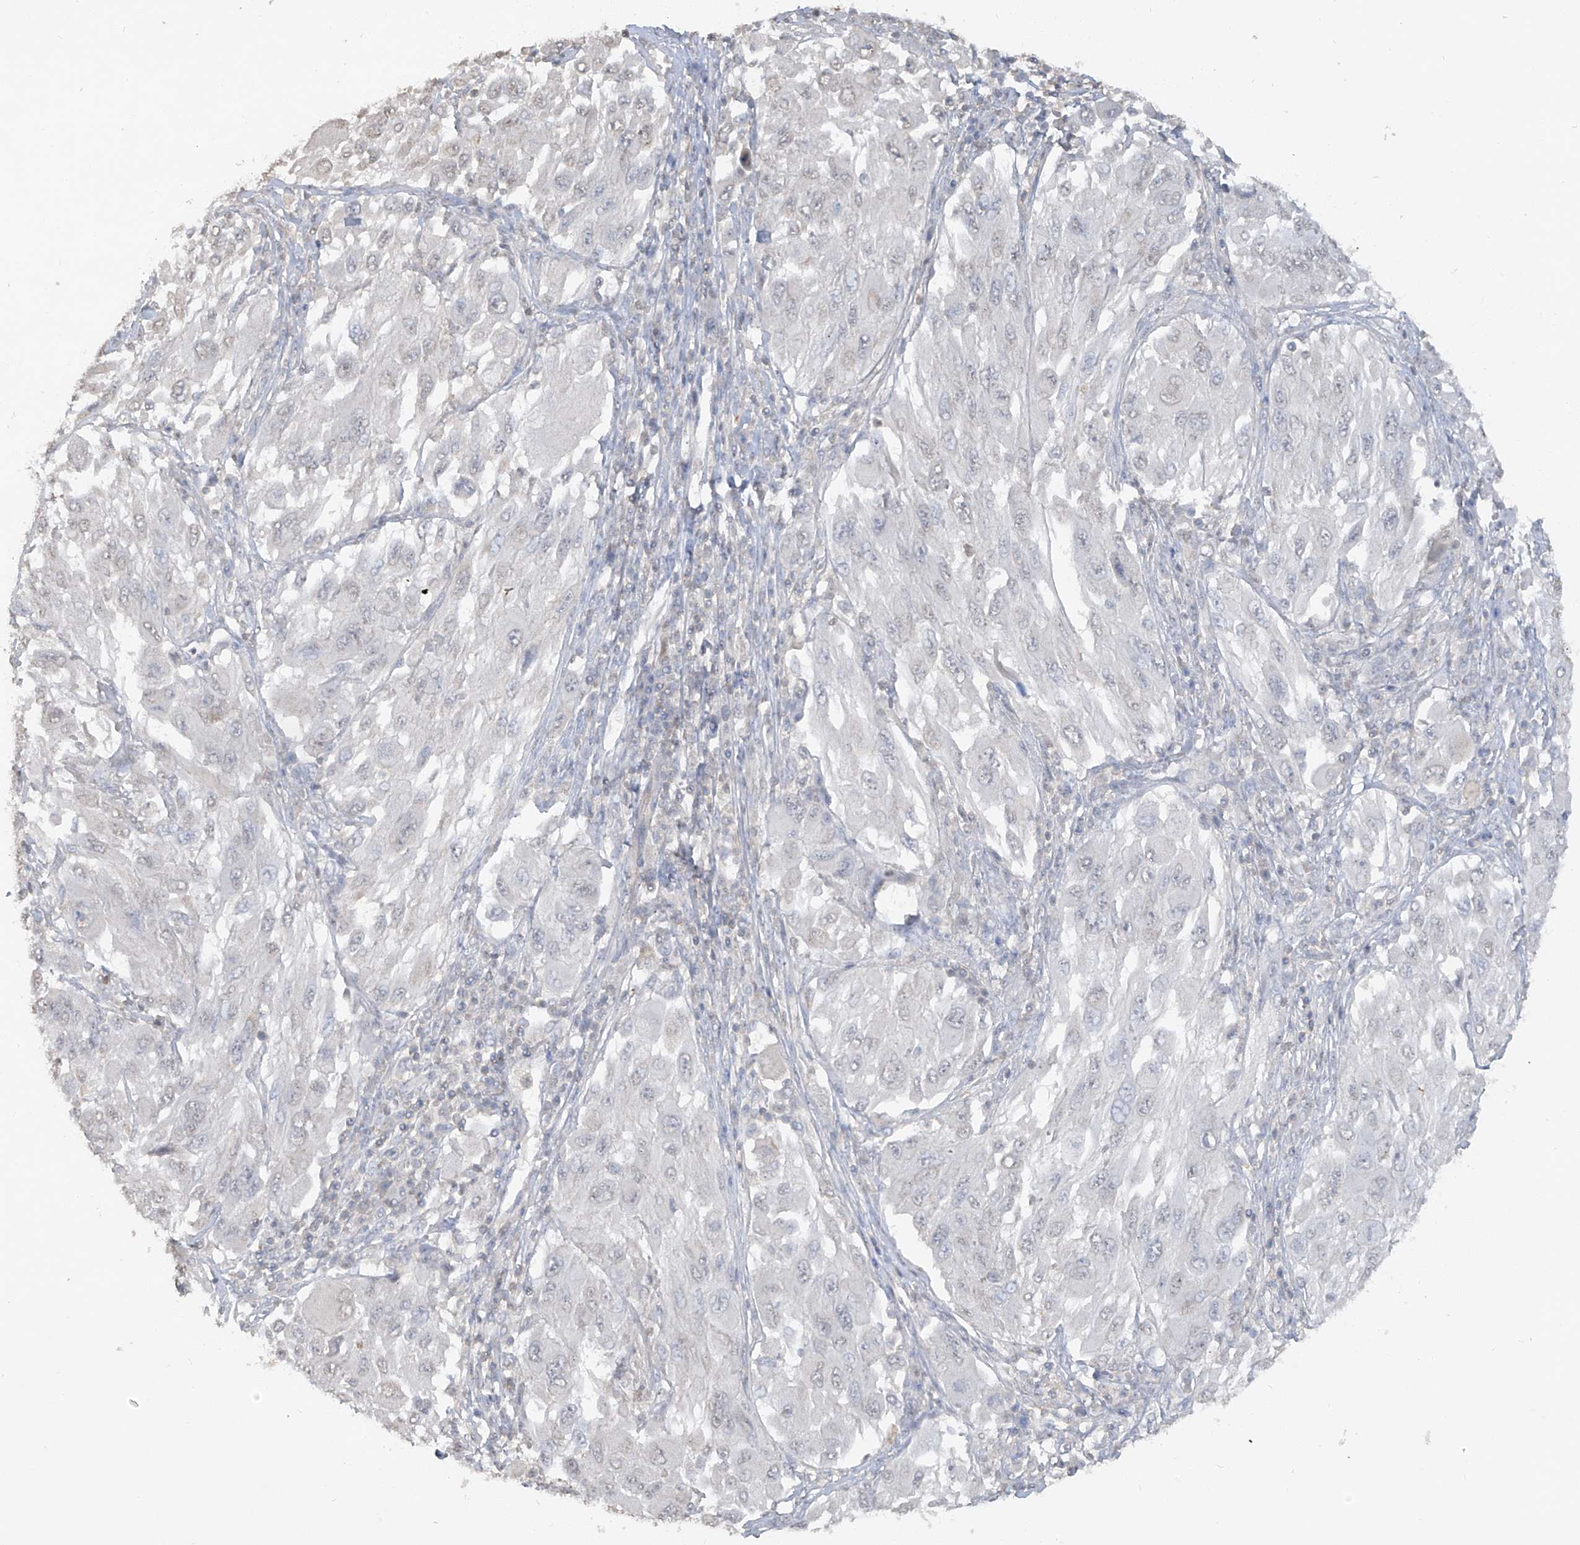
{"staining": {"intensity": "negative", "quantity": "none", "location": "none"}, "tissue": "melanoma", "cell_type": "Tumor cells", "image_type": "cancer", "snomed": [{"axis": "morphology", "description": "Malignant melanoma, NOS"}, {"axis": "topography", "description": "Skin"}], "caption": "This is an IHC histopathology image of human malignant melanoma. There is no expression in tumor cells.", "gene": "HAS3", "patient": {"sex": "female", "age": 91}}